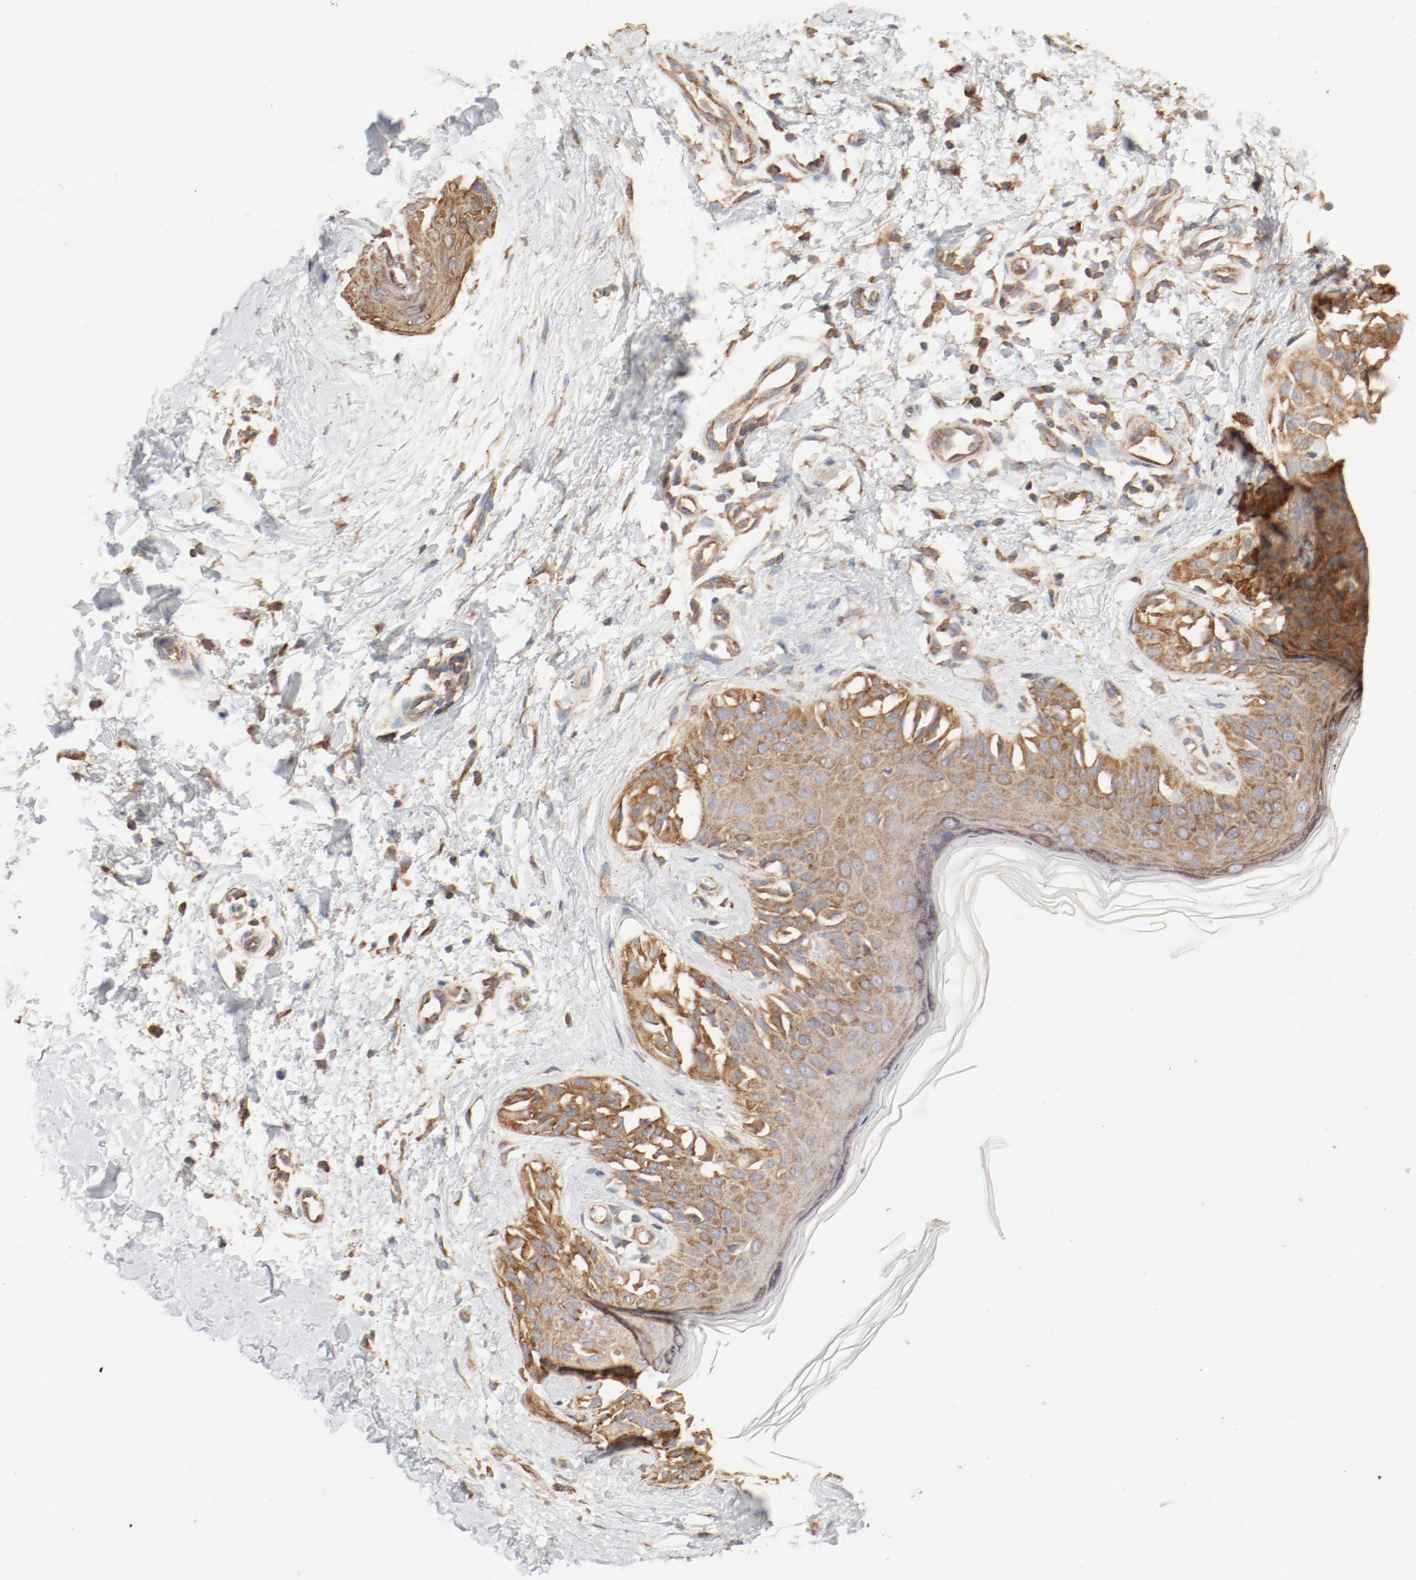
{"staining": {"intensity": "moderate", "quantity": ">75%", "location": "cytoplasmic/membranous"}, "tissue": "melanoma", "cell_type": "Tumor cells", "image_type": "cancer", "snomed": [{"axis": "morphology", "description": "Normal tissue, NOS"}, {"axis": "morphology", "description": "Malignant melanoma, NOS"}, {"axis": "topography", "description": "Skin"}], "caption": "This histopathology image shows immunohistochemistry staining of human melanoma, with medium moderate cytoplasmic/membranous staining in about >75% of tumor cells.", "gene": "RPS6", "patient": {"sex": "male", "age": 83}}